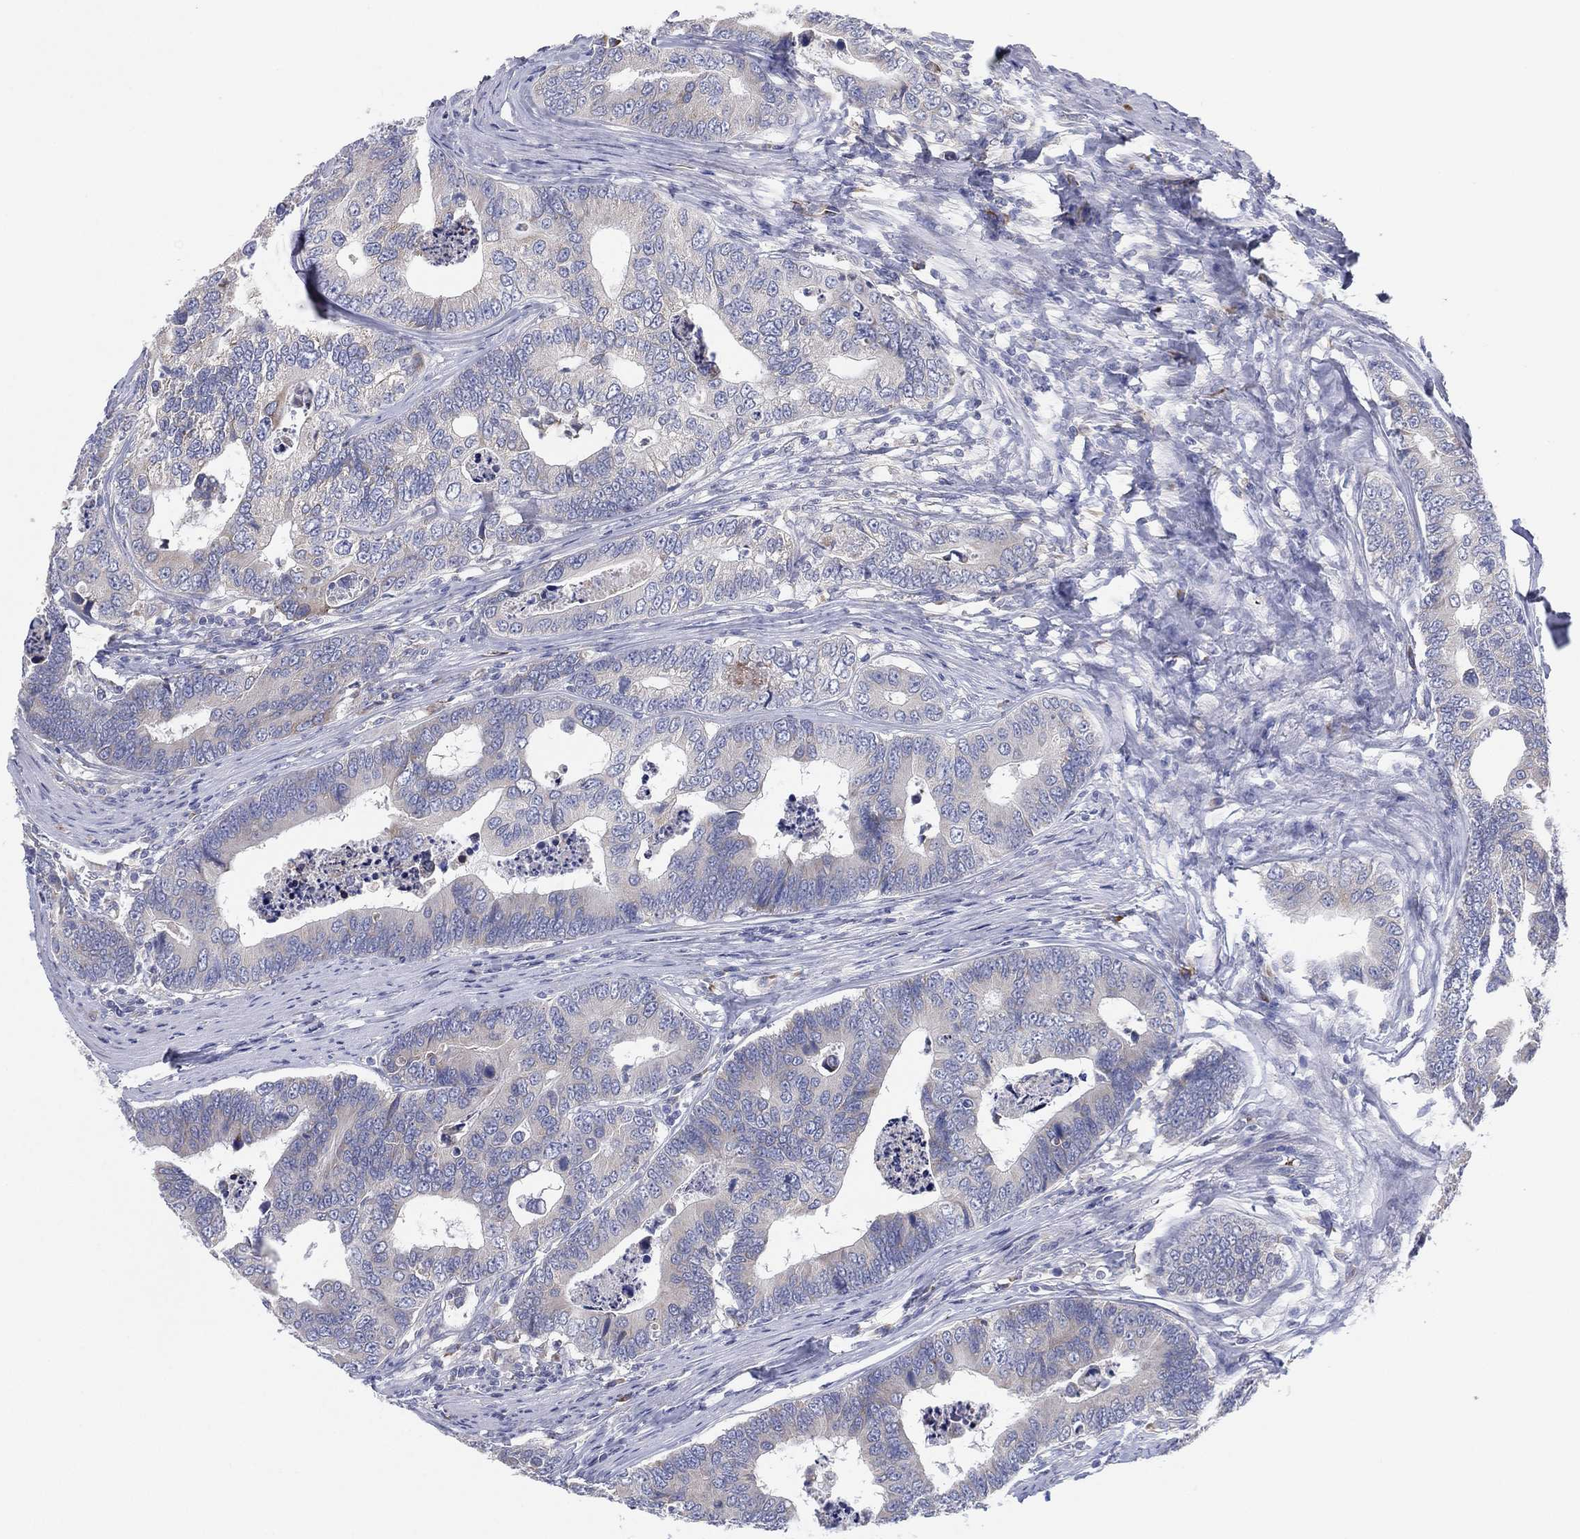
{"staining": {"intensity": "negative", "quantity": "none", "location": "none"}, "tissue": "colorectal cancer", "cell_type": "Tumor cells", "image_type": "cancer", "snomed": [{"axis": "morphology", "description": "Adenocarcinoma, NOS"}, {"axis": "topography", "description": "Colon"}], "caption": "Immunohistochemistry photomicrograph of neoplastic tissue: colorectal cancer (adenocarcinoma) stained with DAB (3,3'-diaminobenzidine) demonstrates no significant protein positivity in tumor cells.", "gene": "TMEM40", "patient": {"sex": "female", "age": 72}}